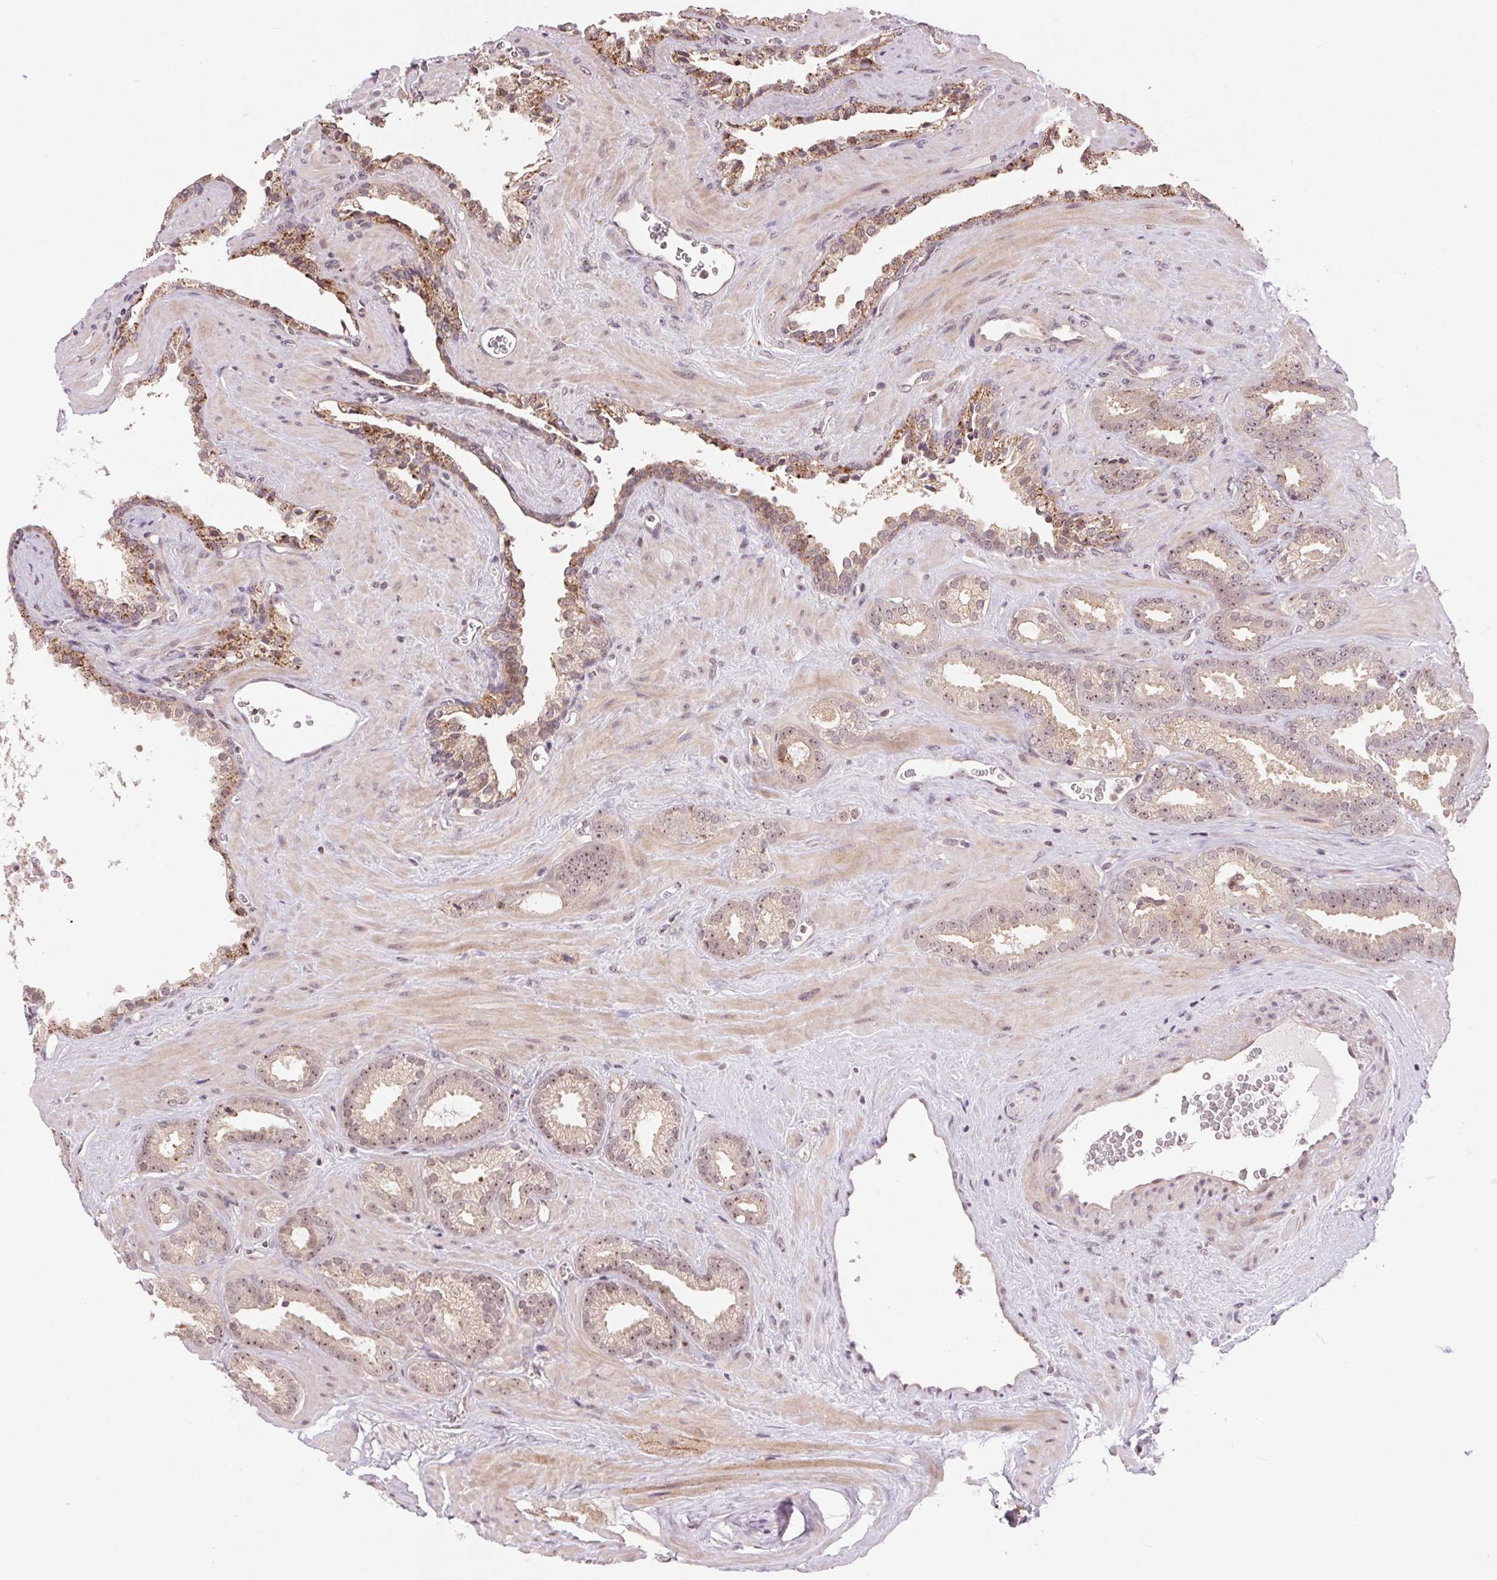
{"staining": {"intensity": "weak", "quantity": ">75%", "location": "cytoplasmic/membranous"}, "tissue": "prostate cancer", "cell_type": "Tumor cells", "image_type": "cancer", "snomed": [{"axis": "morphology", "description": "Adenocarcinoma, Low grade"}, {"axis": "topography", "description": "Prostate"}], "caption": "Human prostate cancer (adenocarcinoma (low-grade)) stained with a brown dye reveals weak cytoplasmic/membranous positive positivity in about >75% of tumor cells.", "gene": "CHMP4B", "patient": {"sex": "male", "age": 62}}